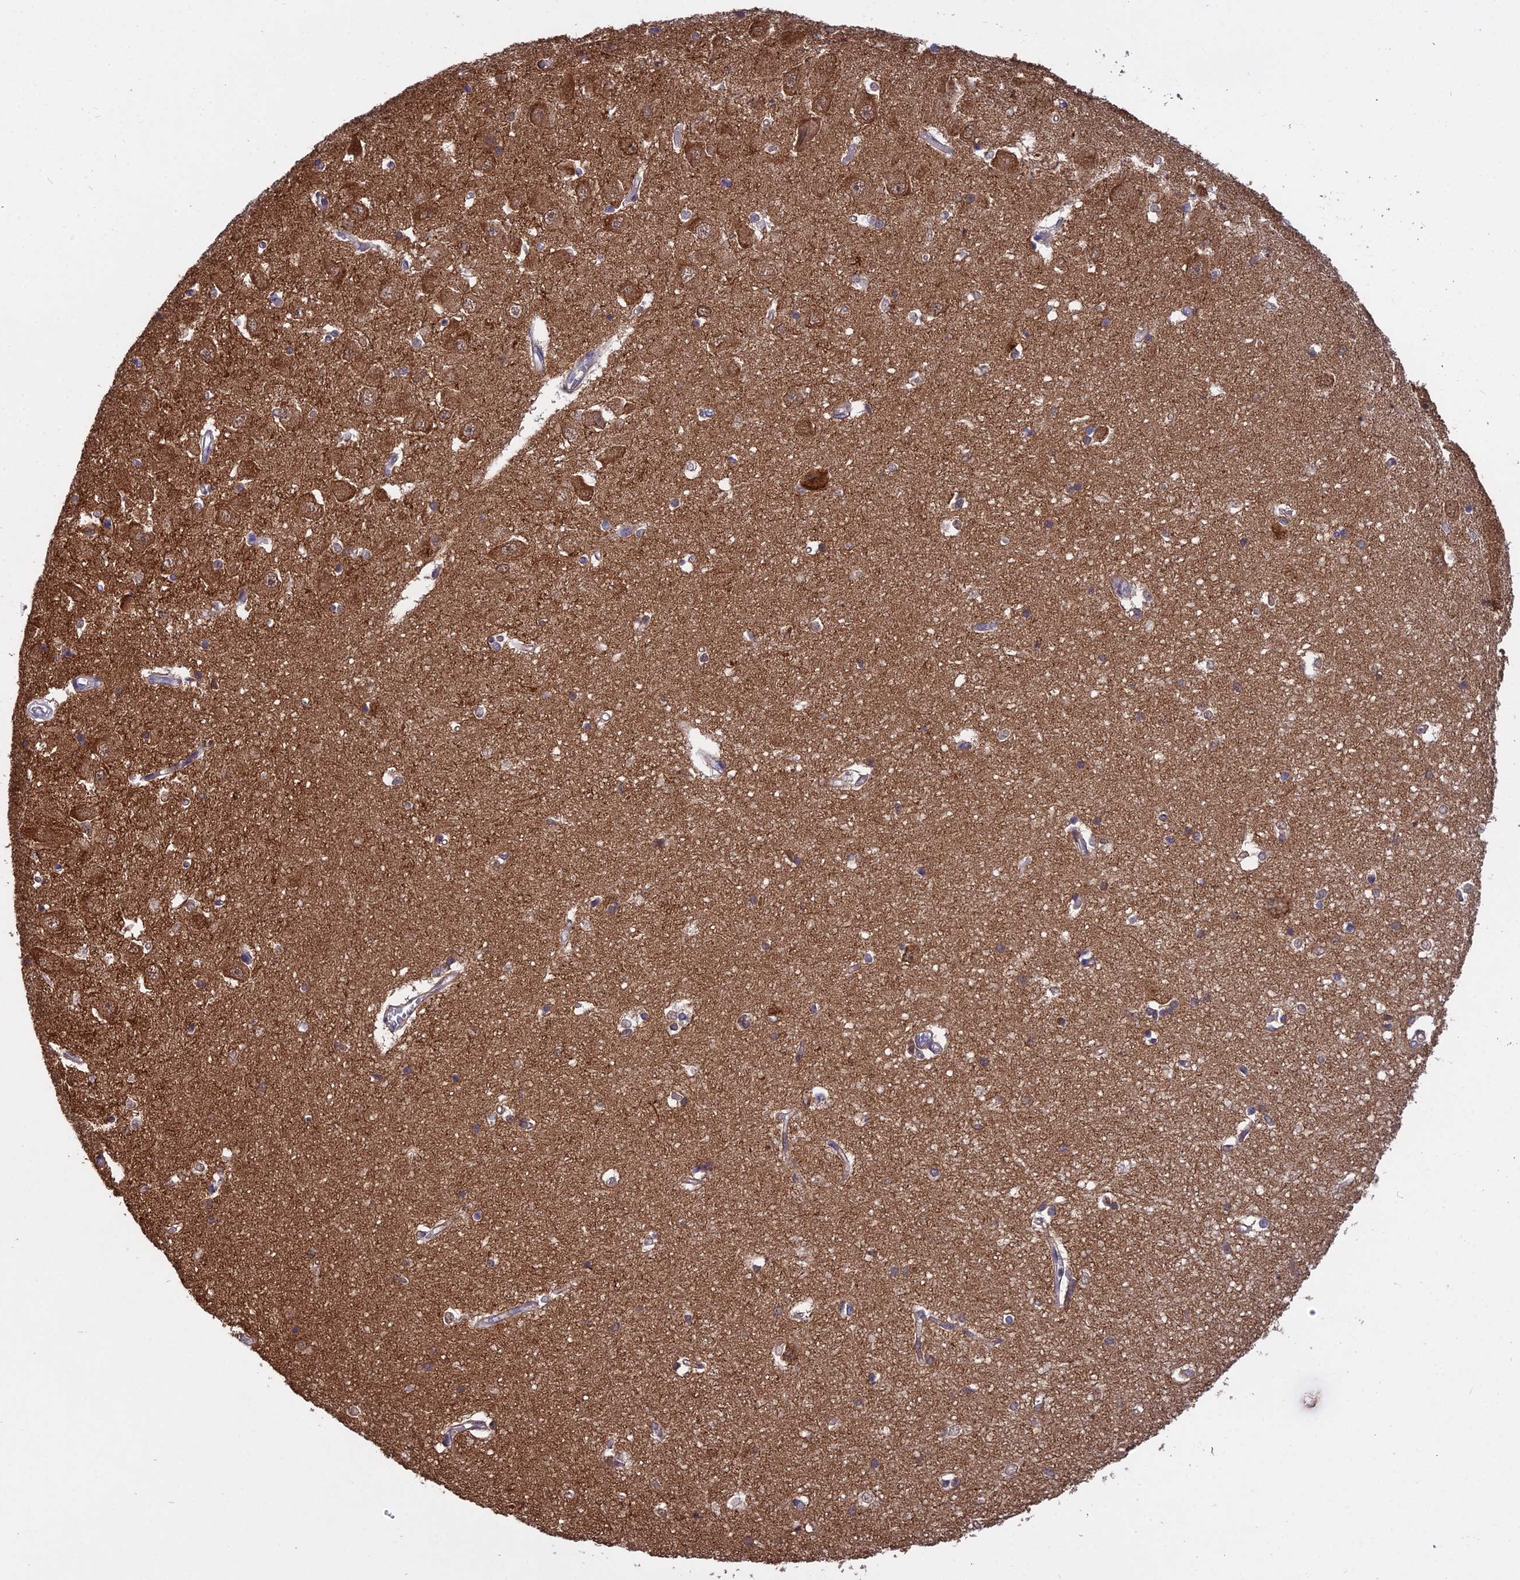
{"staining": {"intensity": "moderate", "quantity": "<25%", "location": "cytoplasmic/membranous,nuclear"}, "tissue": "hippocampus", "cell_type": "Glial cells", "image_type": "normal", "snomed": [{"axis": "morphology", "description": "Normal tissue, NOS"}, {"axis": "topography", "description": "Hippocampus"}], "caption": "High-power microscopy captured an IHC micrograph of benign hippocampus, revealing moderate cytoplasmic/membranous,nuclear staining in approximately <25% of glial cells.", "gene": "MAP6", "patient": {"sex": "male", "age": 45}}